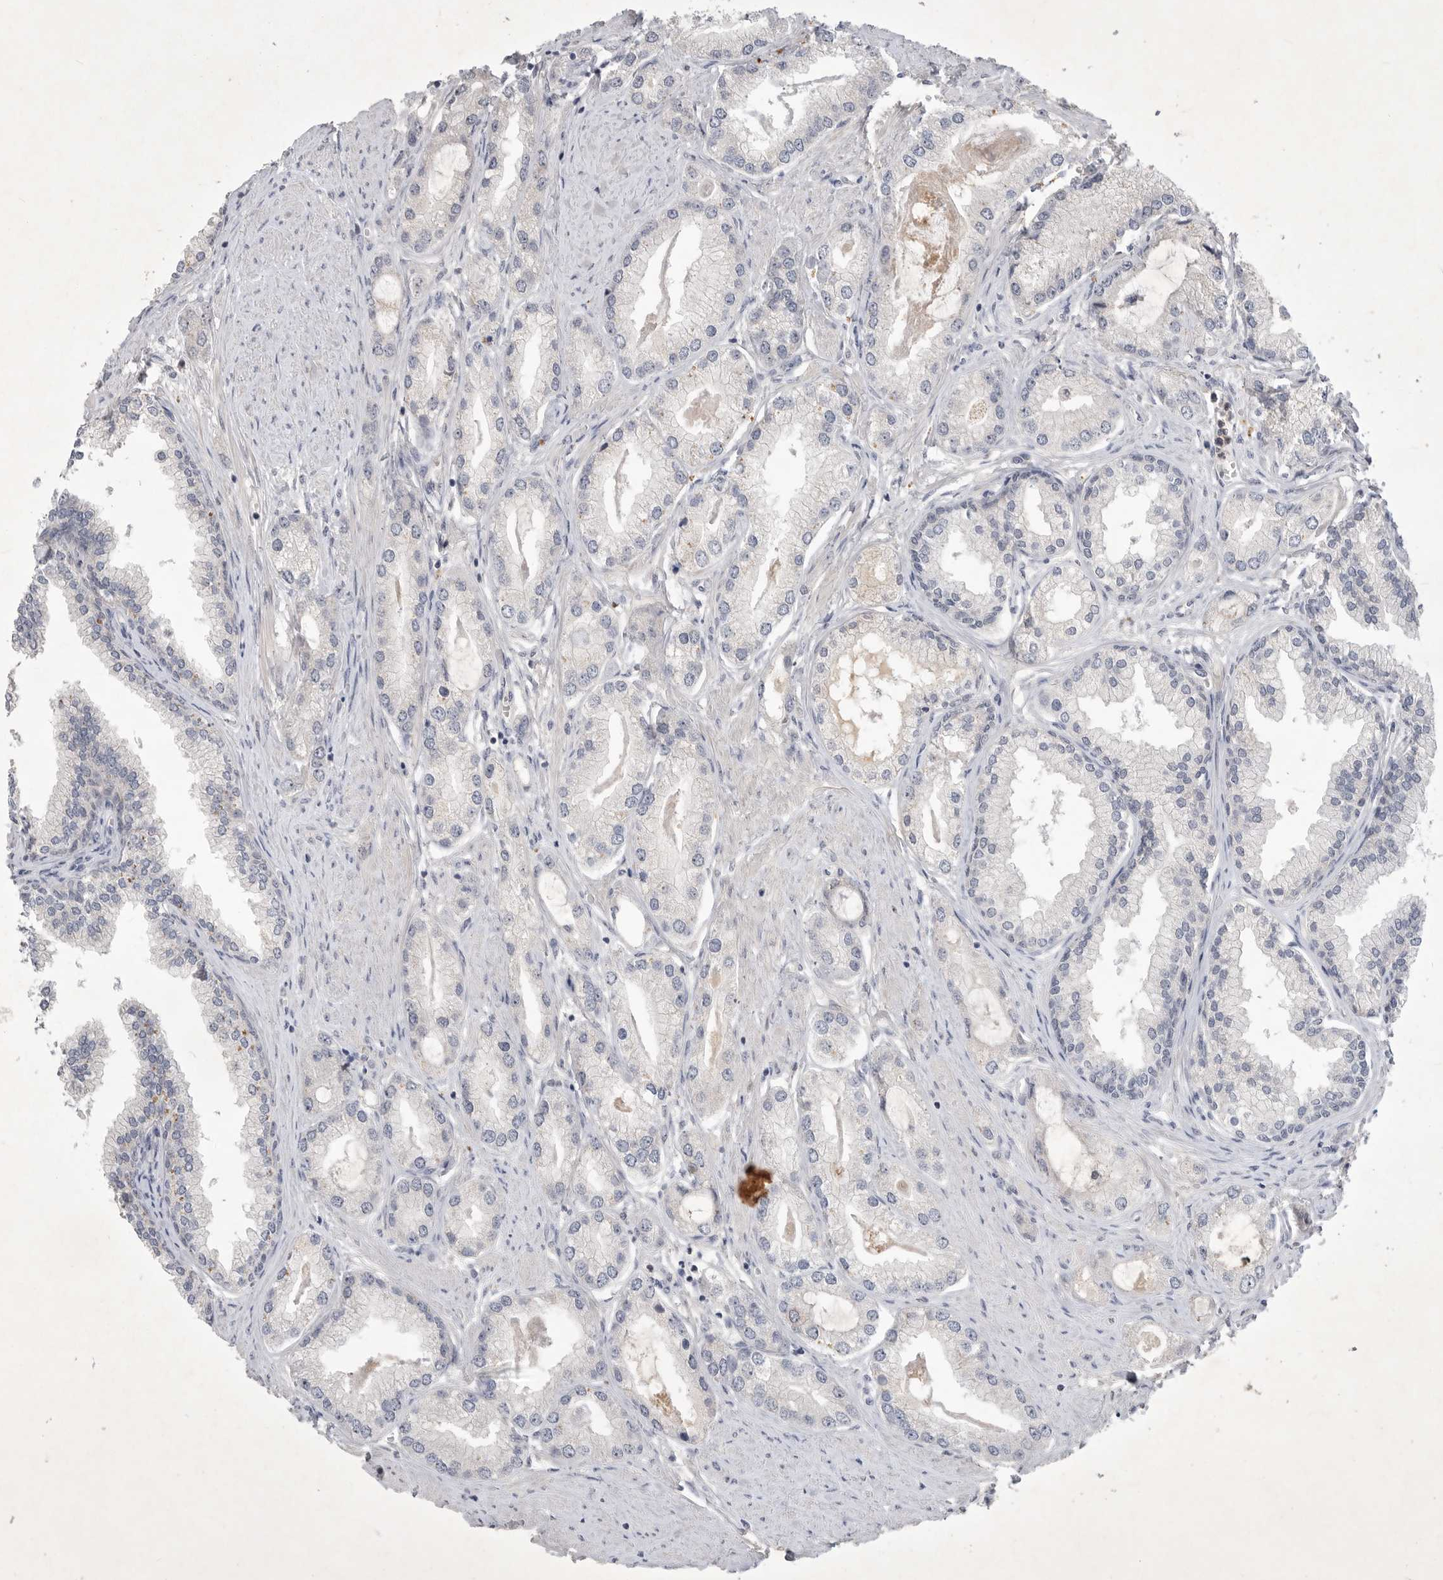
{"staining": {"intensity": "negative", "quantity": "none", "location": "none"}, "tissue": "prostate cancer", "cell_type": "Tumor cells", "image_type": "cancer", "snomed": [{"axis": "morphology", "description": "Adenocarcinoma, Low grade"}, {"axis": "topography", "description": "Prostate"}], "caption": "Adenocarcinoma (low-grade) (prostate) stained for a protein using immunohistochemistry (IHC) displays no staining tumor cells.", "gene": "ITGAD", "patient": {"sex": "male", "age": 62}}